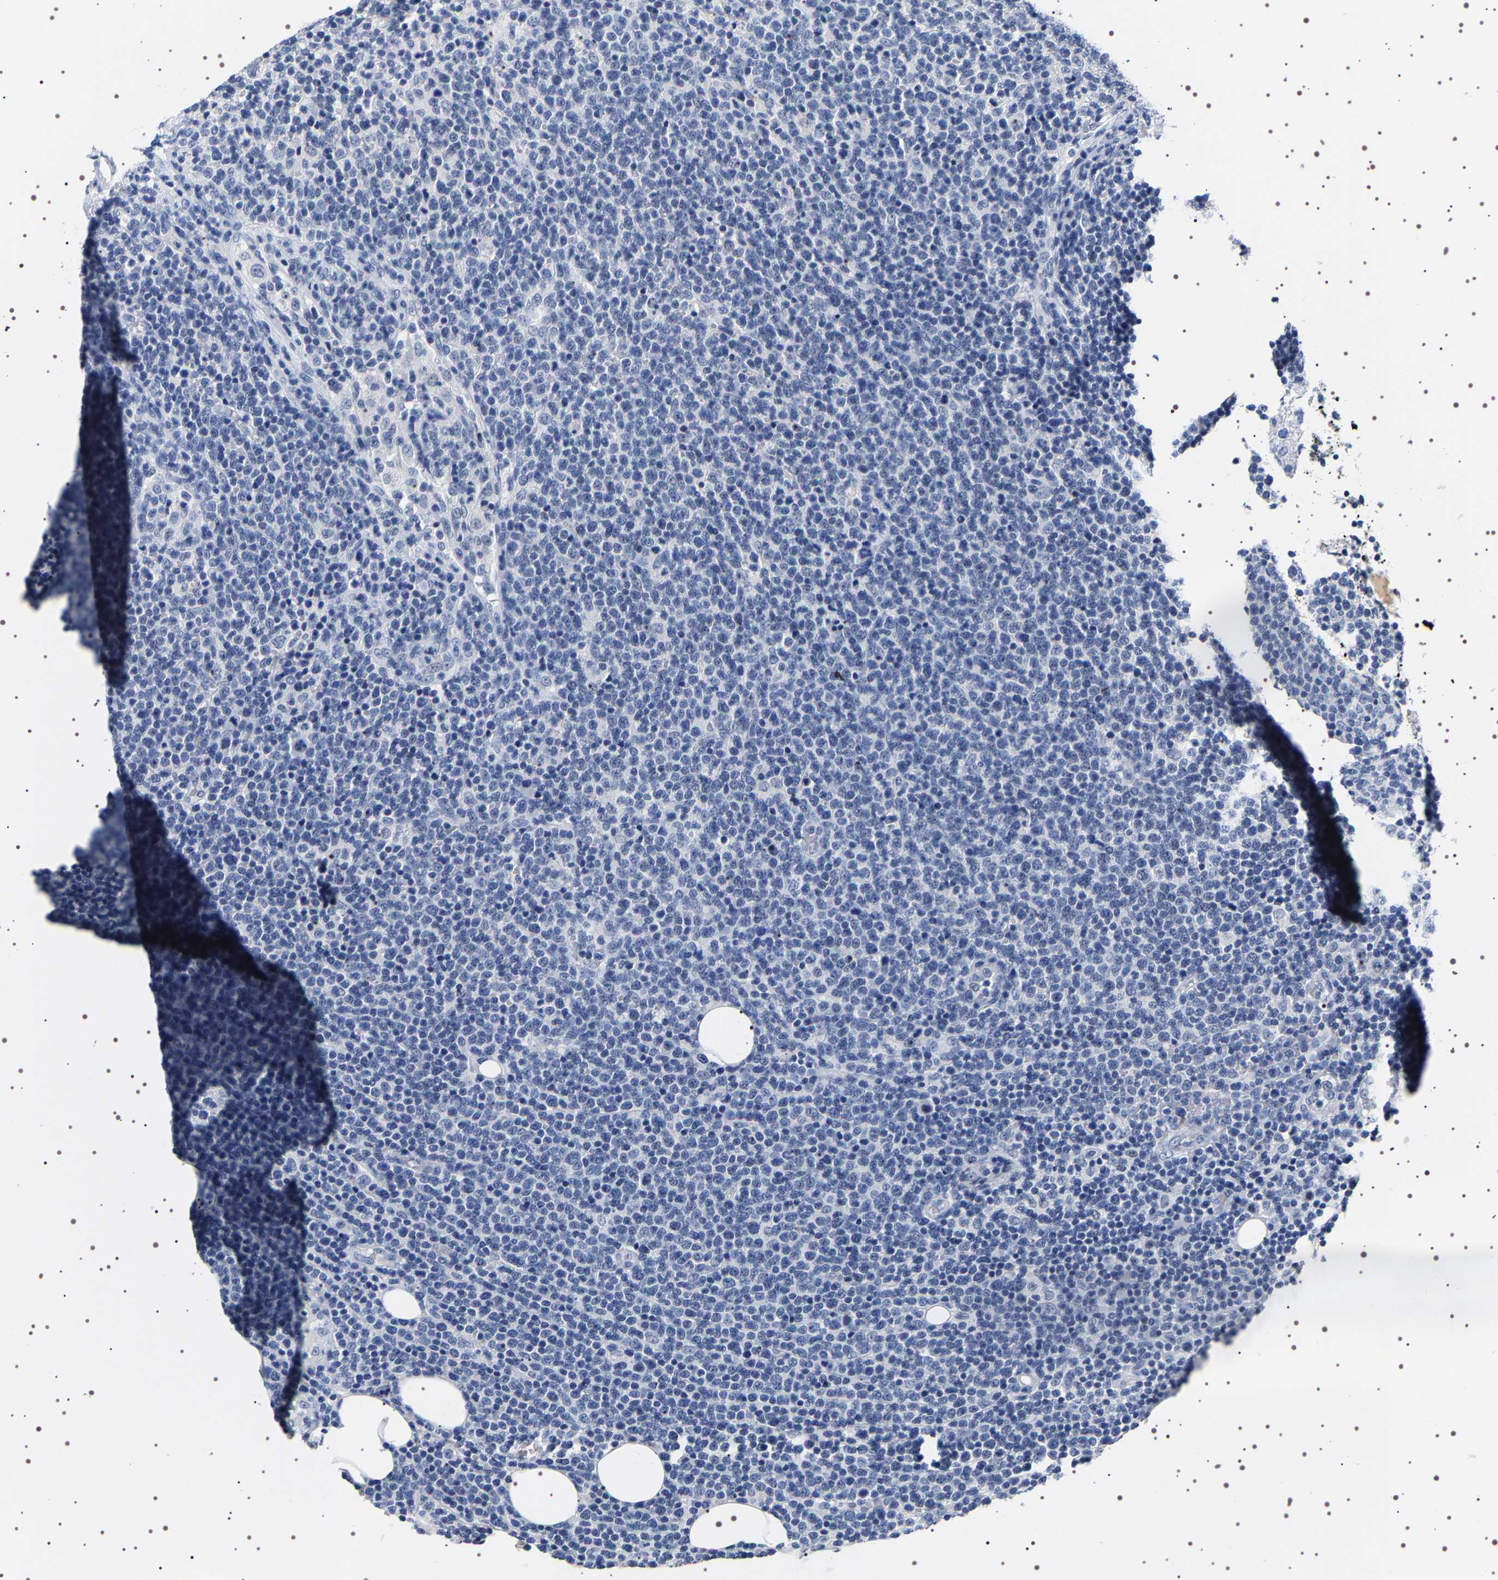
{"staining": {"intensity": "negative", "quantity": "none", "location": "none"}, "tissue": "lymphoma", "cell_type": "Tumor cells", "image_type": "cancer", "snomed": [{"axis": "morphology", "description": "Malignant lymphoma, non-Hodgkin's type, High grade"}, {"axis": "topography", "description": "Lymph node"}], "caption": "Immunohistochemistry (IHC) image of neoplastic tissue: lymphoma stained with DAB (3,3'-diaminobenzidine) demonstrates no significant protein expression in tumor cells.", "gene": "UBQLN3", "patient": {"sex": "male", "age": 61}}